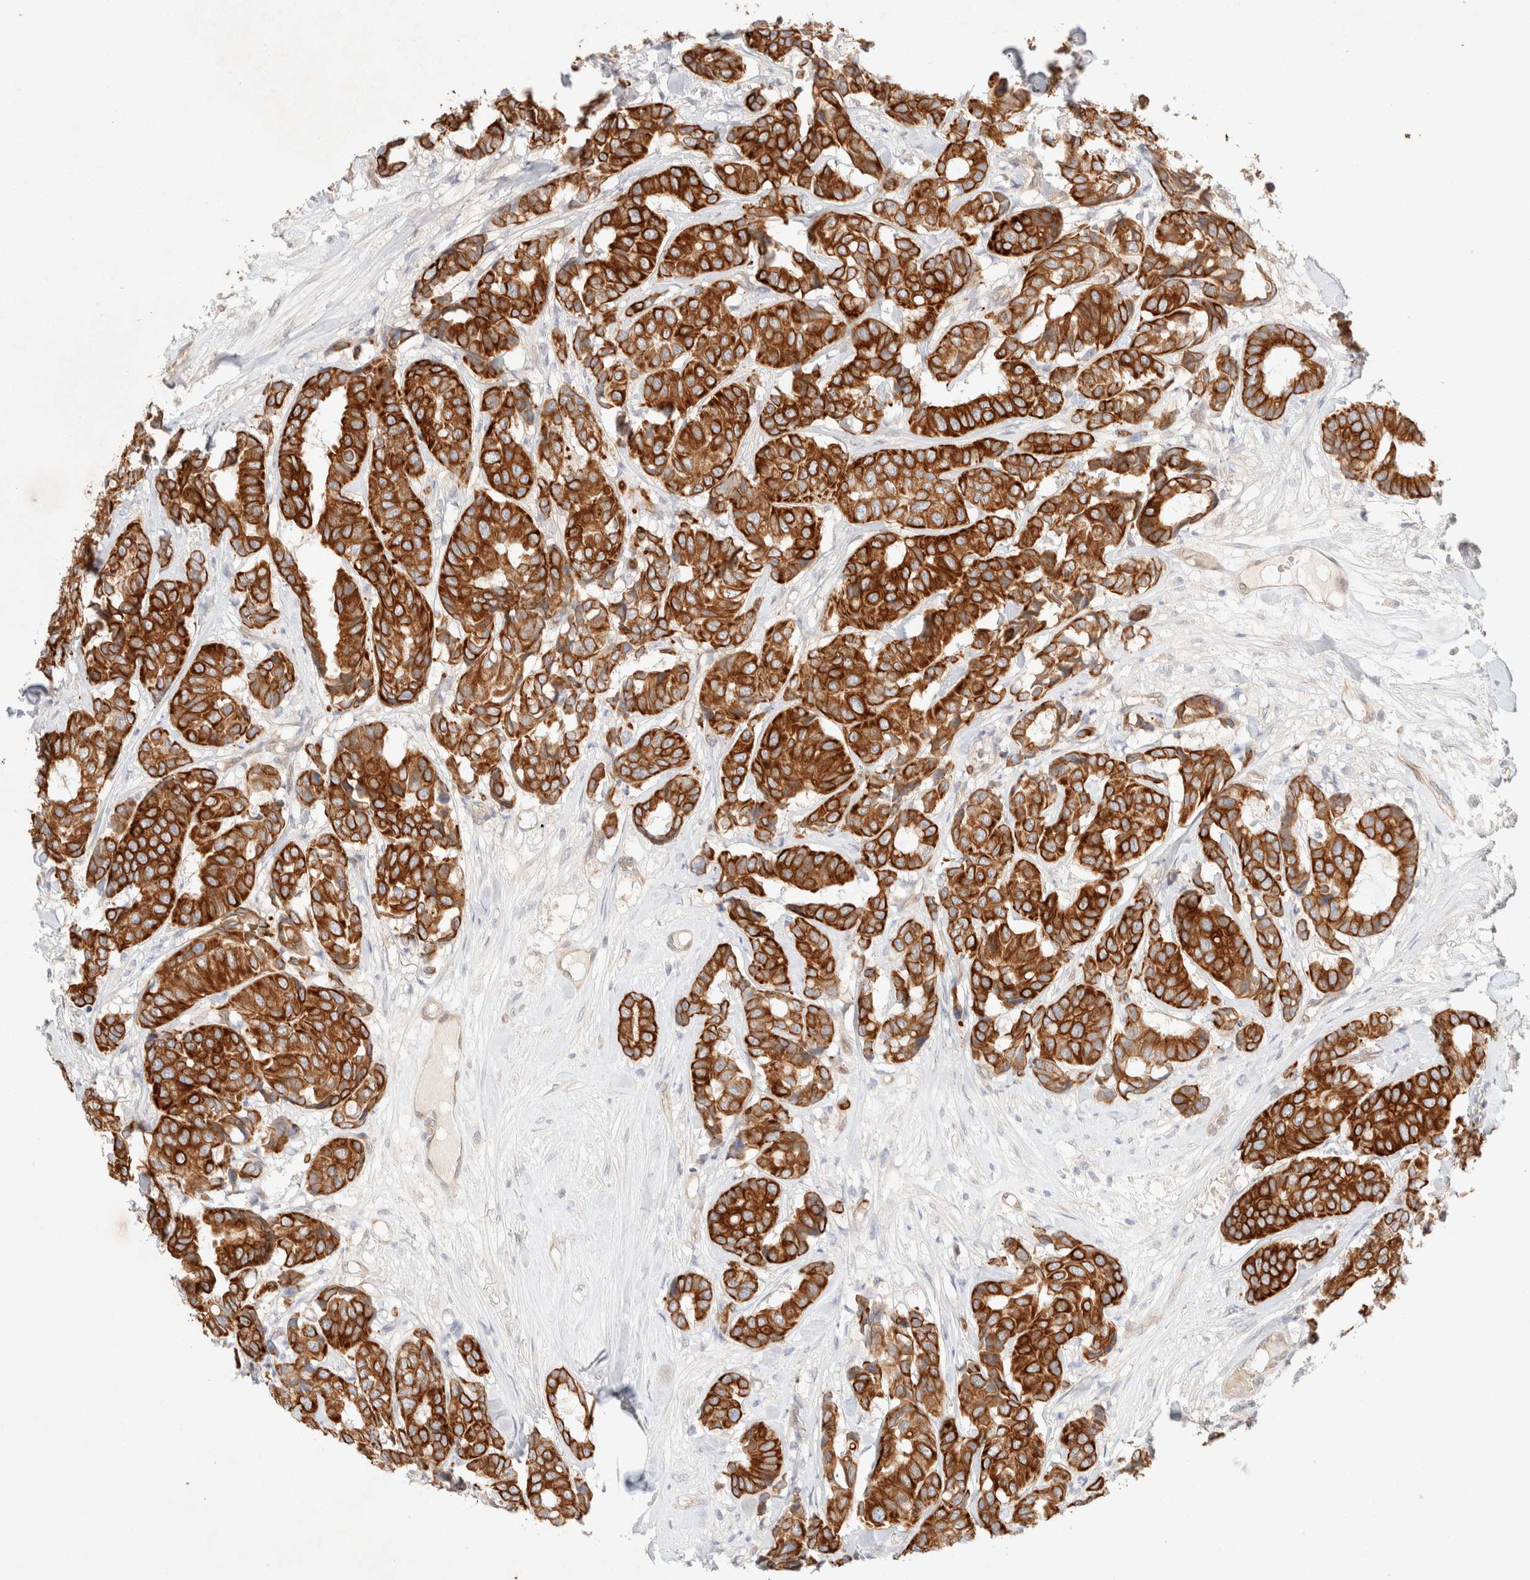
{"staining": {"intensity": "strong", "quantity": ">75%", "location": "cytoplasmic/membranous"}, "tissue": "breast cancer", "cell_type": "Tumor cells", "image_type": "cancer", "snomed": [{"axis": "morphology", "description": "Duct carcinoma"}, {"axis": "topography", "description": "Breast"}], "caption": "A high amount of strong cytoplasmic/membranous positivity is identified in about >75% of tumor cells in breast cancer tissue. (Stains: DAB in brown, nuclei in blue, Microscopy: brightfield microscopy at high magnification).", "gene": "CSNK1E", "patient": {"sex": "female", "age": 87}}